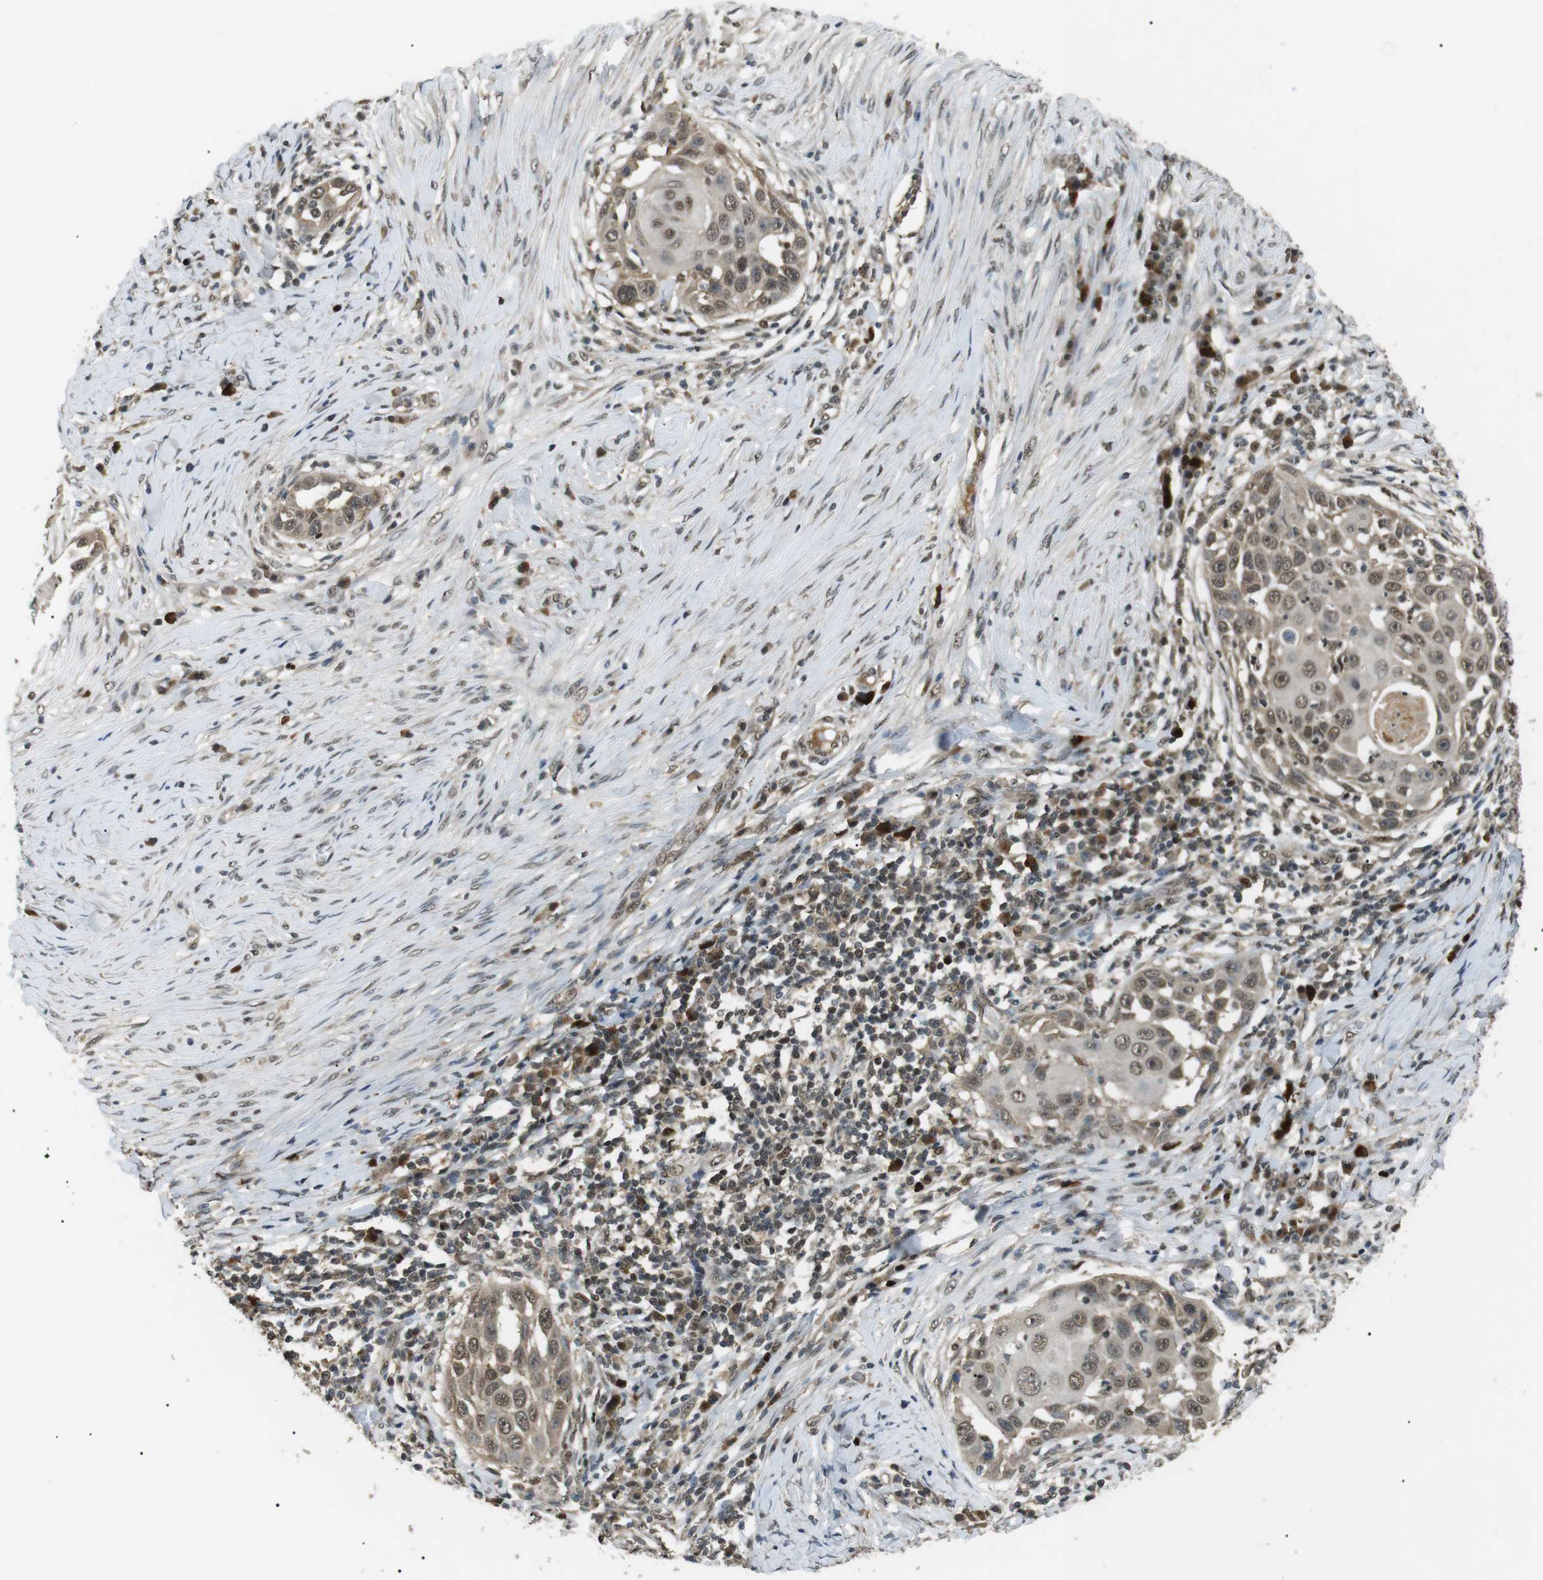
{"staining": {"intensity": "moderate", "quantity": ">75%", "location": "cytoplasmic/membranous,nuclear"}, "tissue": "skin cancer", "cell_type": "Tumor cells", "image_type": "cancer", "snomed": [{"axis": "morphology", "description": "Squamous cell carcinoma, NOS"}, {"axis": "topography", "description": "Skin"}], "caption": "Human skin squamous cell carcinoma stained with a protein marker demonstrates moderate staining in tumor cells.", "gene": "ORAI3", "patient": {"sex": "female", "age": 44}}